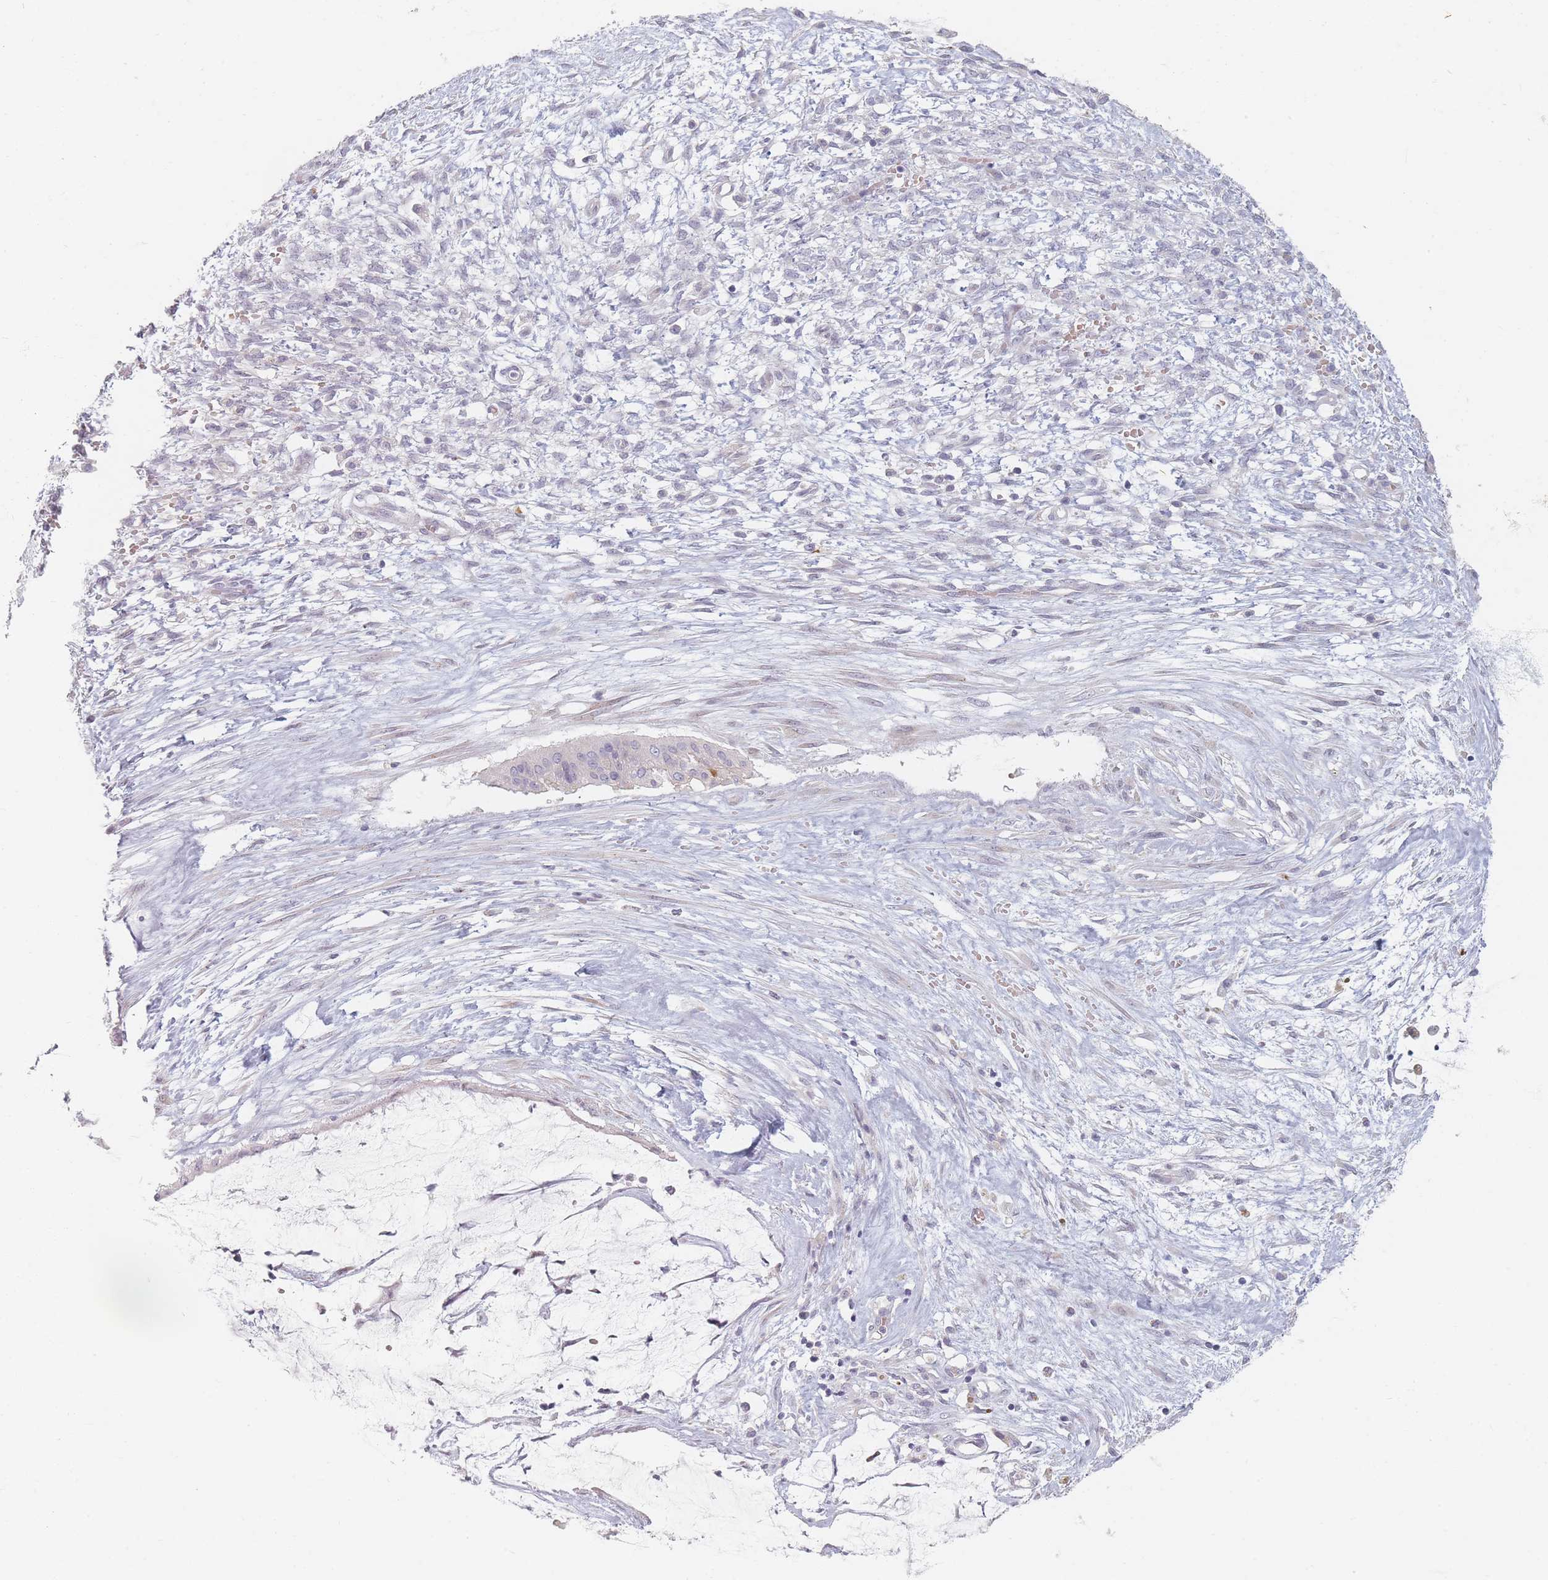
{"staining": {"intensity": "negative", "quantity": "none", "location": "none"}, "tissue": "ovarian cancer", "cell_type": "Tumor cells", "image_type": "cancer", "snomed": [{"axis": "morphology", "description": "Cystadenocarcinoma, mucinous, NOS"}, {"axis": "topography", "description": "Ovary"}], "caption": "Immunohistochemistry histopathology image of ovarian cancer (mucinous cystadenocarcinoma) stained for a protein (brown), which reveals no staining in tumor cells.", "gene": "TMOD1", "patient": {"sex": "female", "age": 73}}